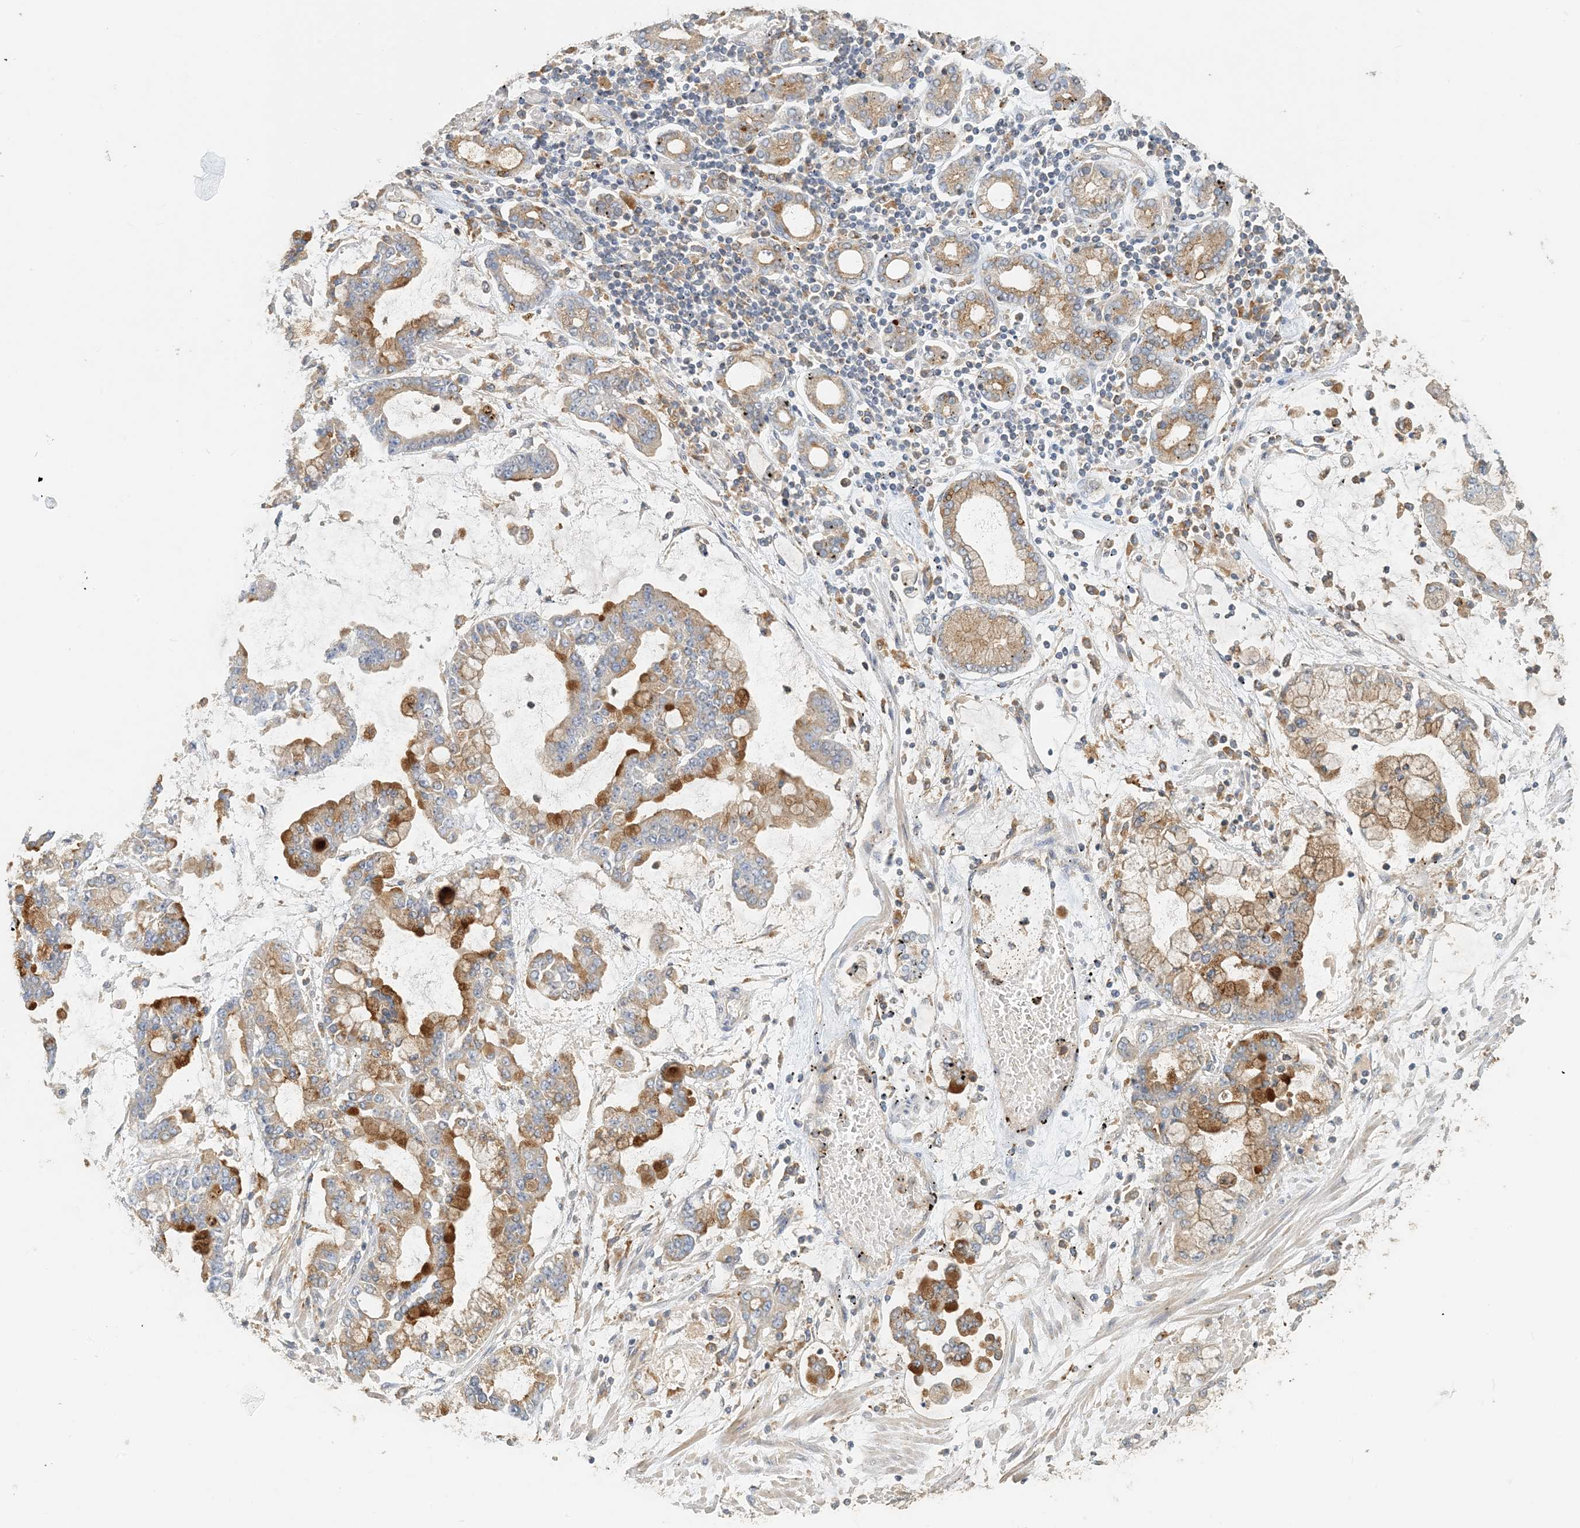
{"staining": {"intensity": "moderate", "quantity": ">75%", "location": "cytoplasmic/membranous"}, "tissue": "stomach cancer", "cell_type": "Tumor cells", "image_type": "cancer", "snomed": [{"axis": "morphology", "description": "Normal tissue, NOS"}, {"axis": "morphology", "description": "Adenocarcinoma, NOS"}, {"axis": "topography", "description": "Stomach, upper"}, {"axis": "topography", "description": "Stomach"}], "caption": "Stomach cancer (adenocarcinoma) stained for a protein exhibits moderate cytoplasmic/membranous positivity in tumor cells. The protein of interest is shown in brown color, while the nuclei are stained blue.", "gene": "SPPL2A", "patient": {"sex": "male", "age": 76}}